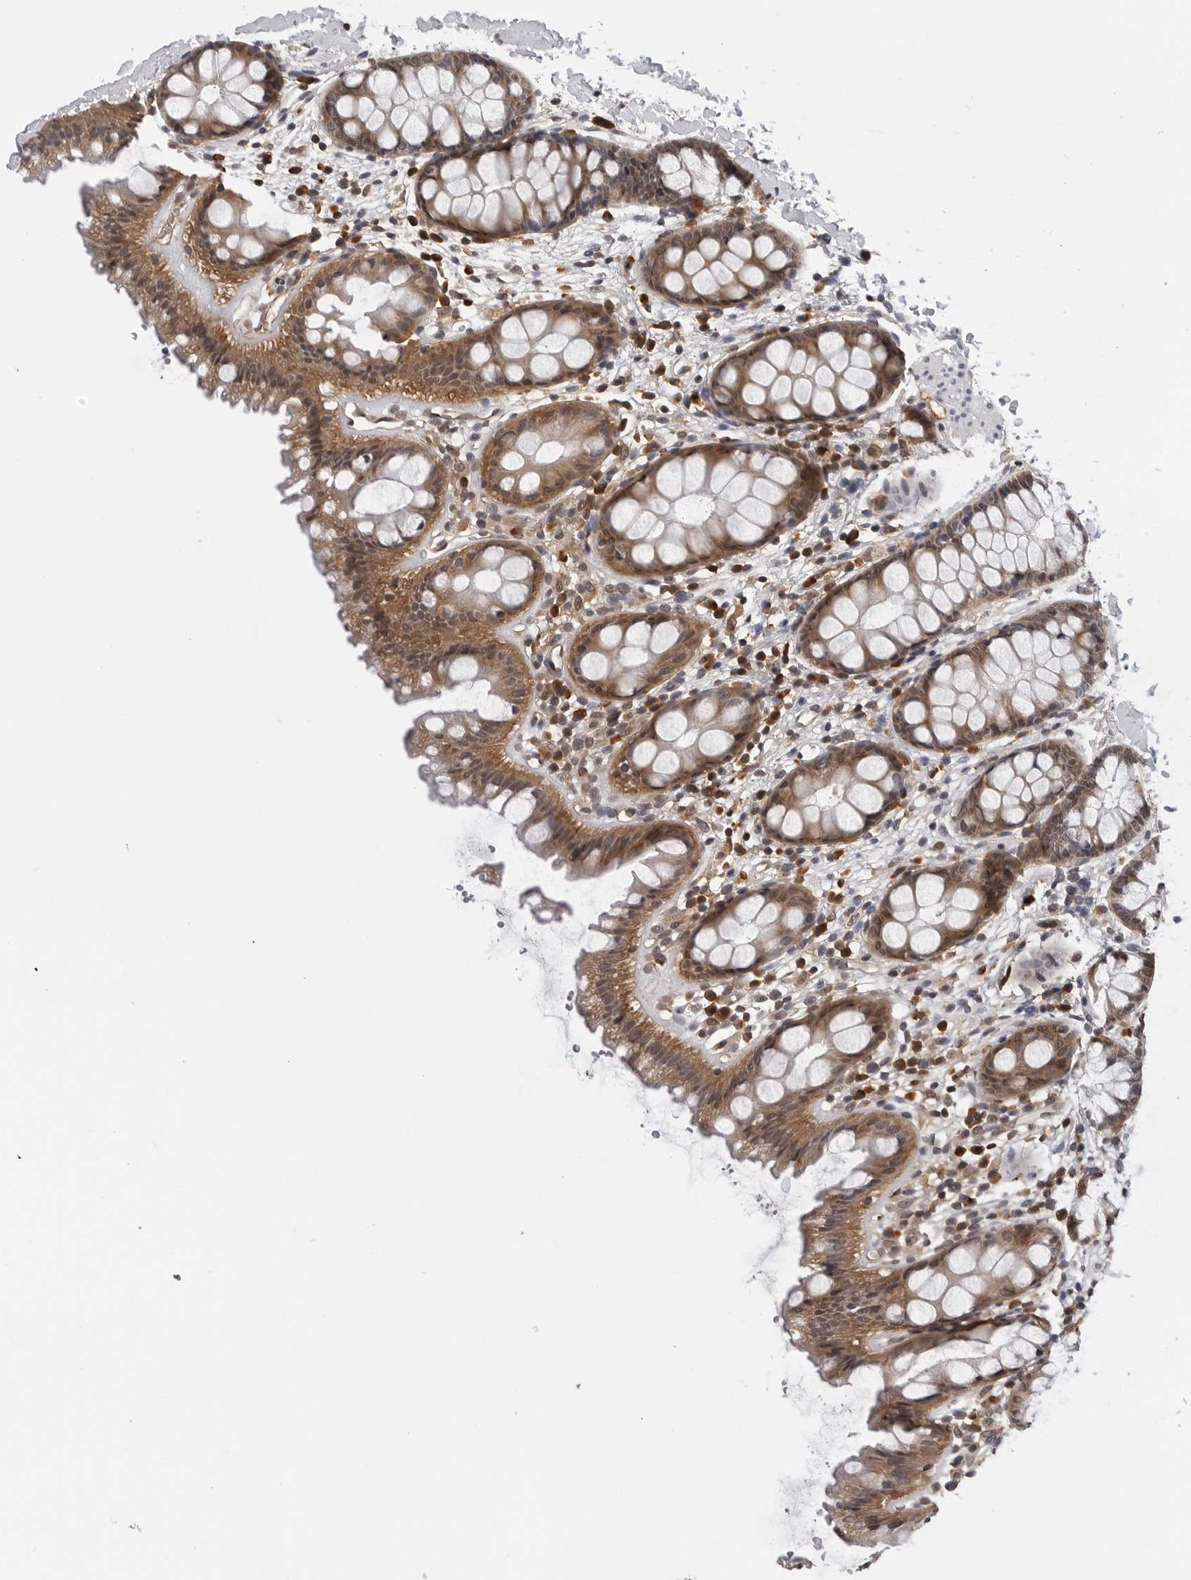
{"staining": {"intensity": "moderate", "quantity": ">75%", "location": "cytoplasmic/membranous"}, "tissue": "rectum", "cell_type": "Glandular cells", "image_type": "normal", "snomed": [{"axis": "morphology", "description": "Normal tissue, NOS"}, {"axis": "topography", "description": "Rectum"}], "caption": "The micrograph displays a brown stain indicating the presence of a protein in the cytoplasmic/membranous of glandular cells in rectum. Immunohistochemistry stains the protein of interest in brown and the nuclei are stained blue.", "gene": "TRMT13", "patient": {"sex": "female", "age": 65}}